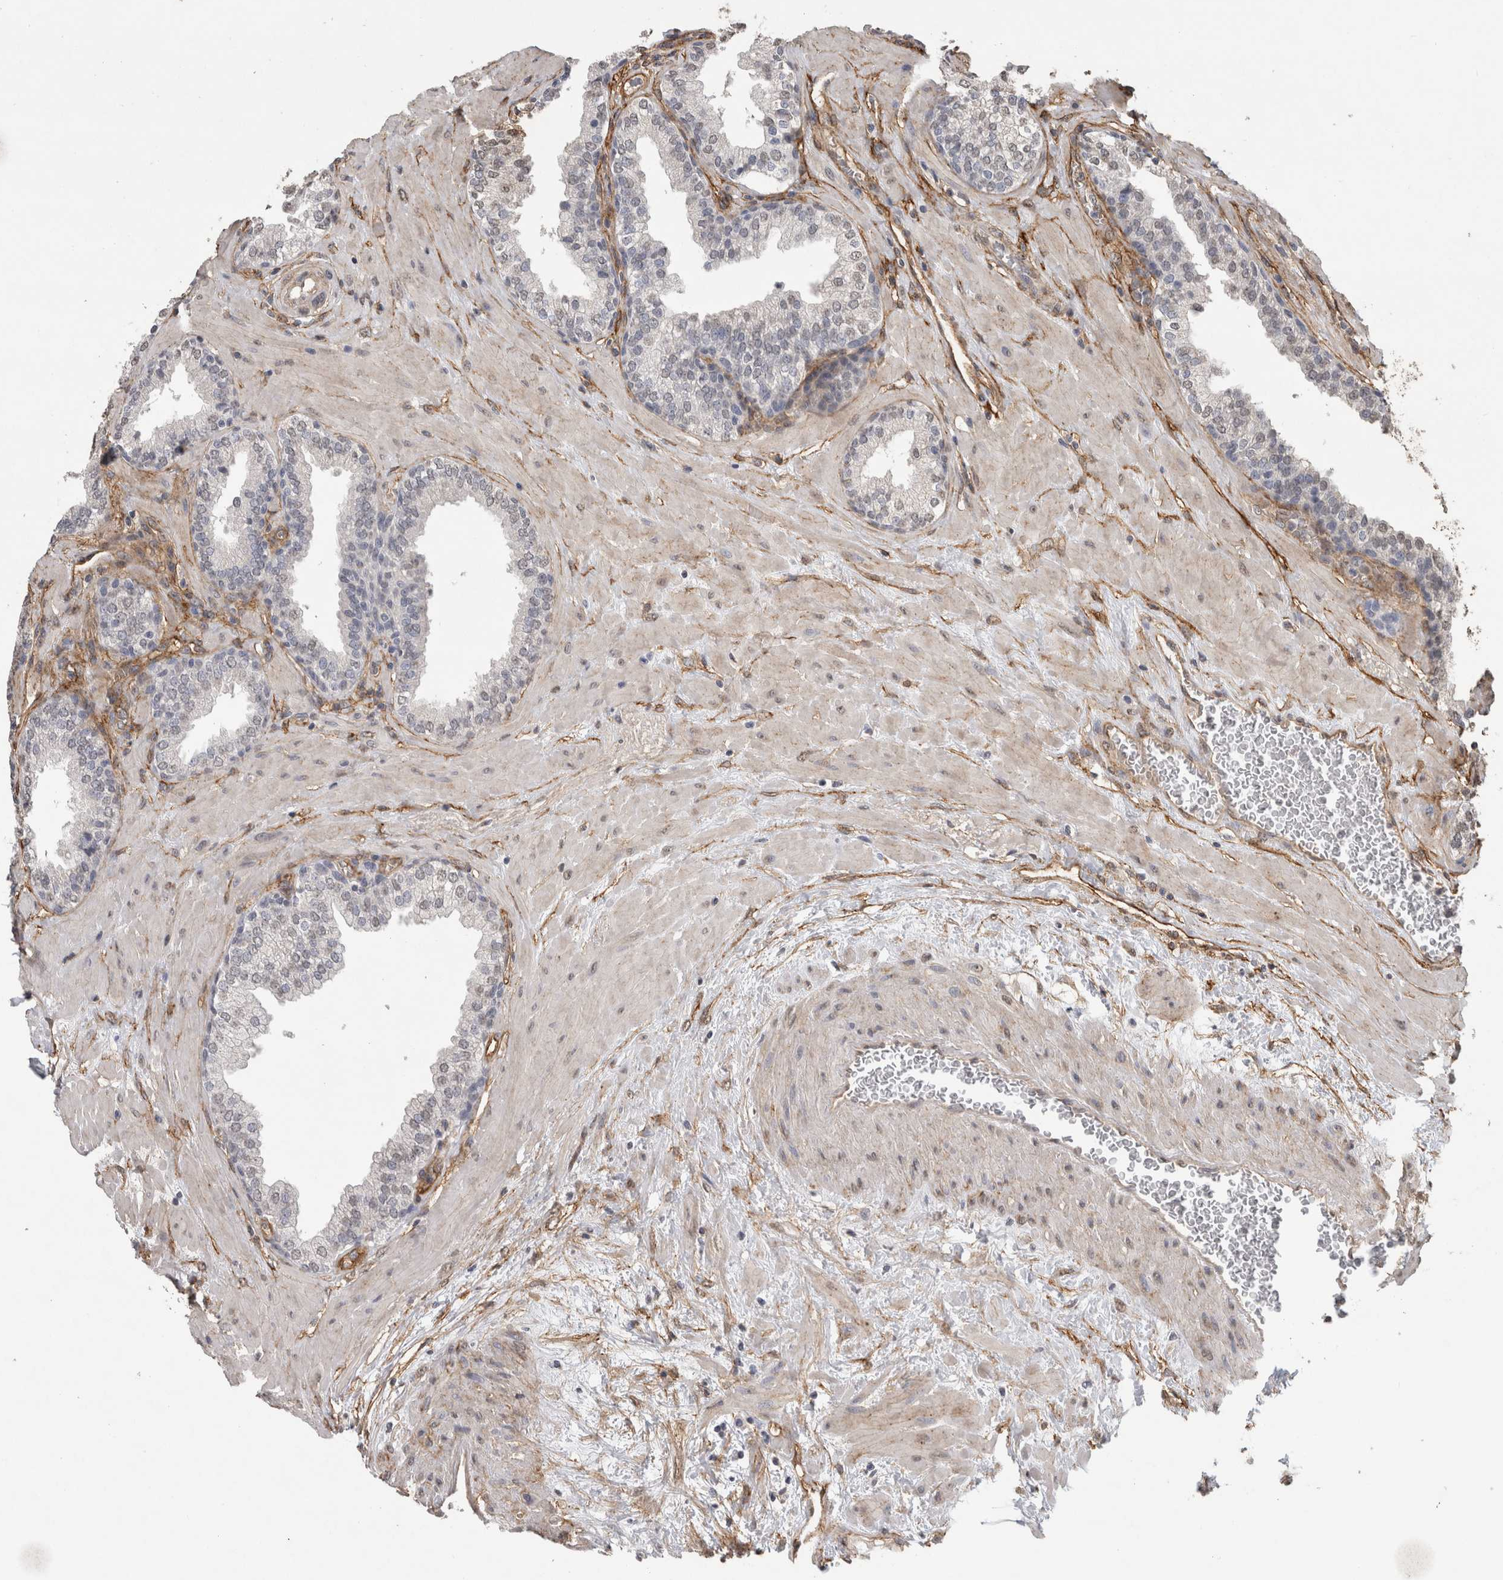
{"staining": {"intensity": "weak", "quantity": "<25%", "location": "nuclear"}, "tissue": "prostate", "cell_type": "Glandular cells", "image_type": "normal", "snomed": [{"axis": "morphology", "description": "Normal tissue, NOS"}, {"axis": "topography", "description": "Prostate"}], "caption": "Immunohistochemistry (IHC) of benign prostate shows no staining in glandular cells.", "gene": "RECK", "patient": {"sex": "male", "age": 51}}